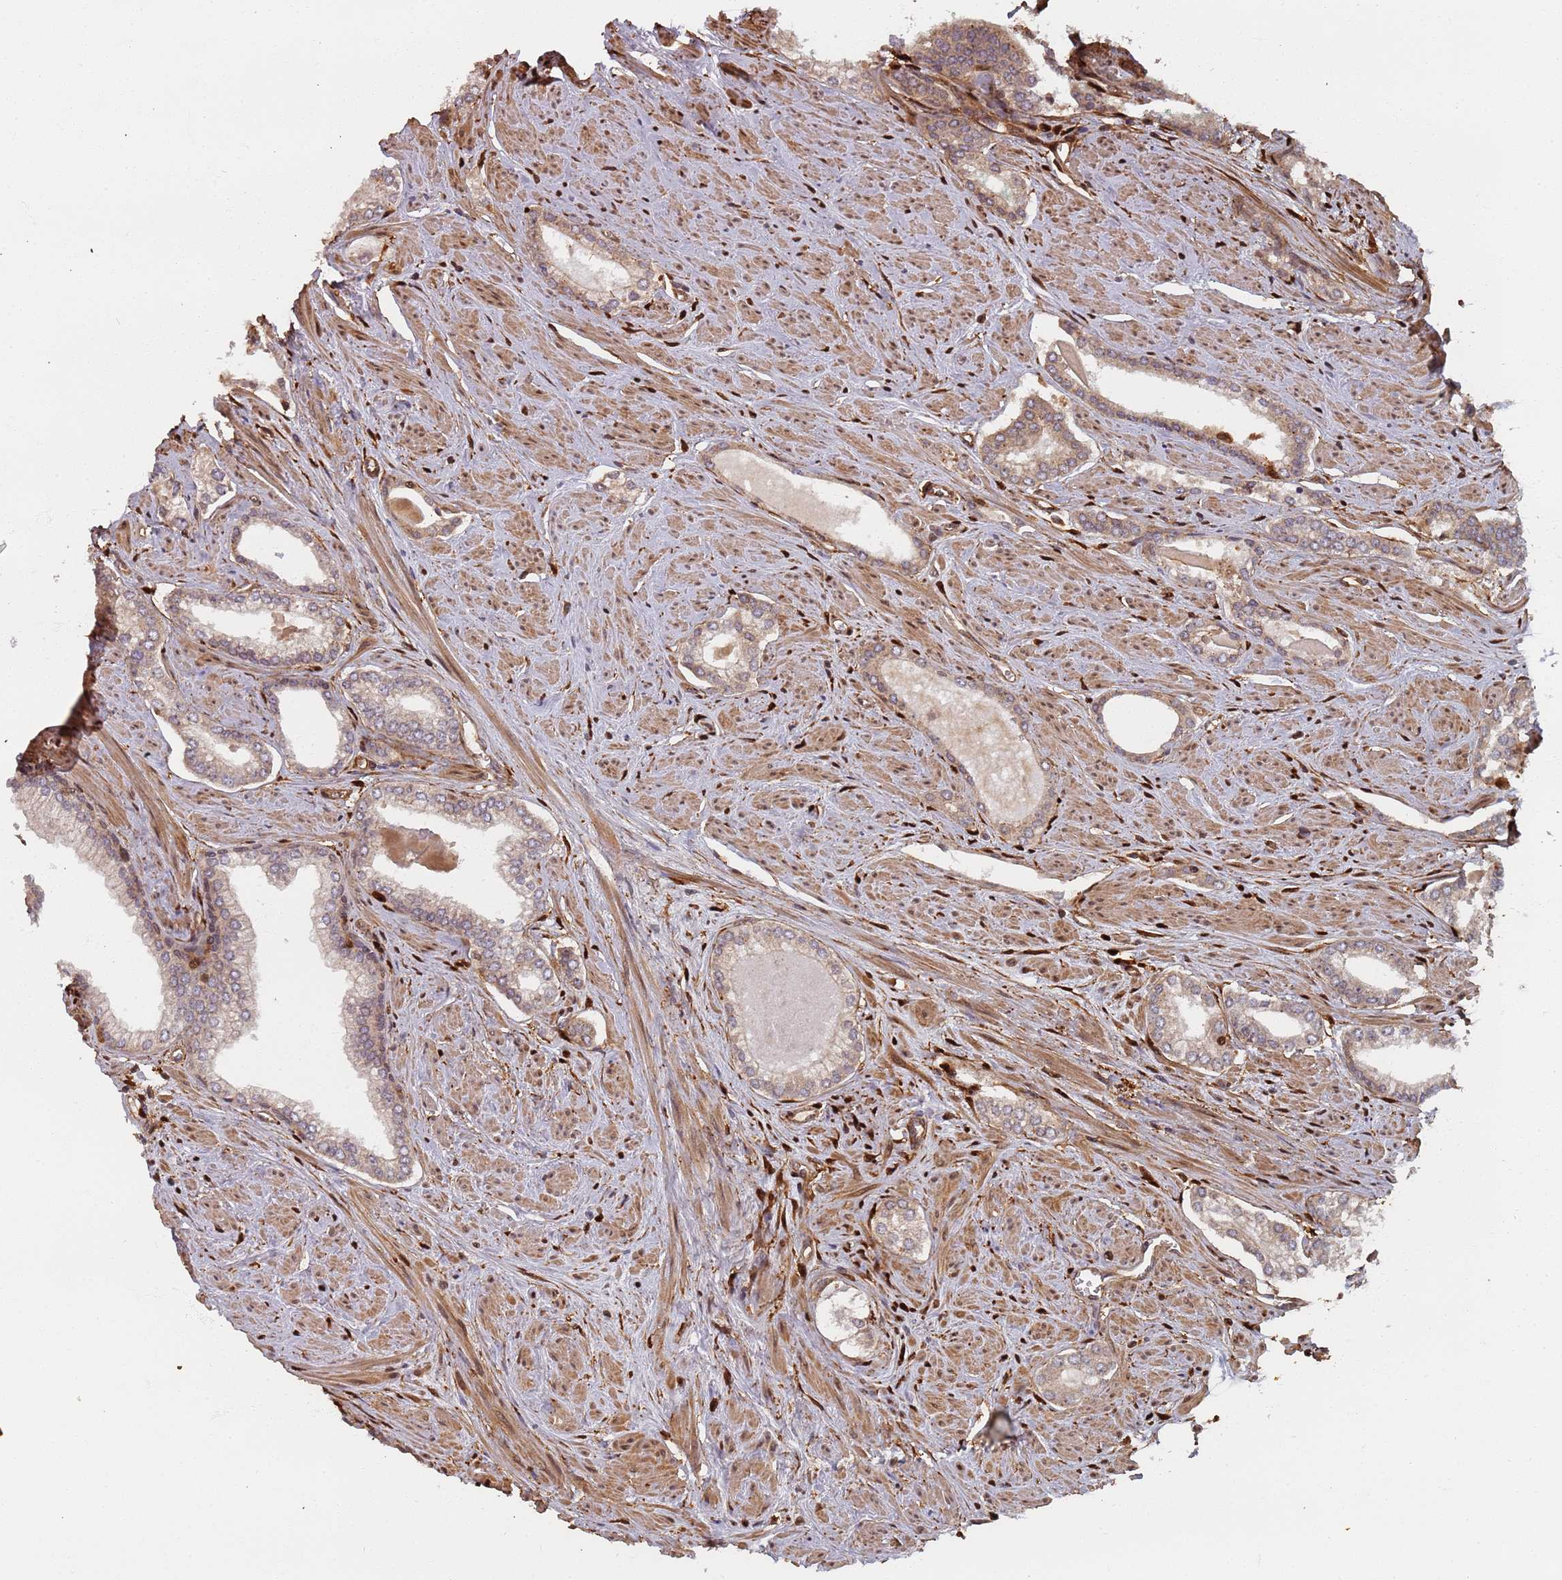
{"staining": {"intensity": "weak", "quantity": "25%-75%", "location": "cytoplasmic/membranous"}, "tissue": "prostate cancer", "cell_type": "Tumor cells", "image_type": "cancer", "snomed": [{"axis": "morphology", "description": "Adenocarcinoma, Low grade"}, {"axis": "topography", "description": "Prostate and seminal vesicle, NOS"}], "caption": "Prostate cancer stained with a protein marker shows weak staining in tumor cells.", "gene": "SDCCAG8", "patient": {"sex": "male", "age": 60}}